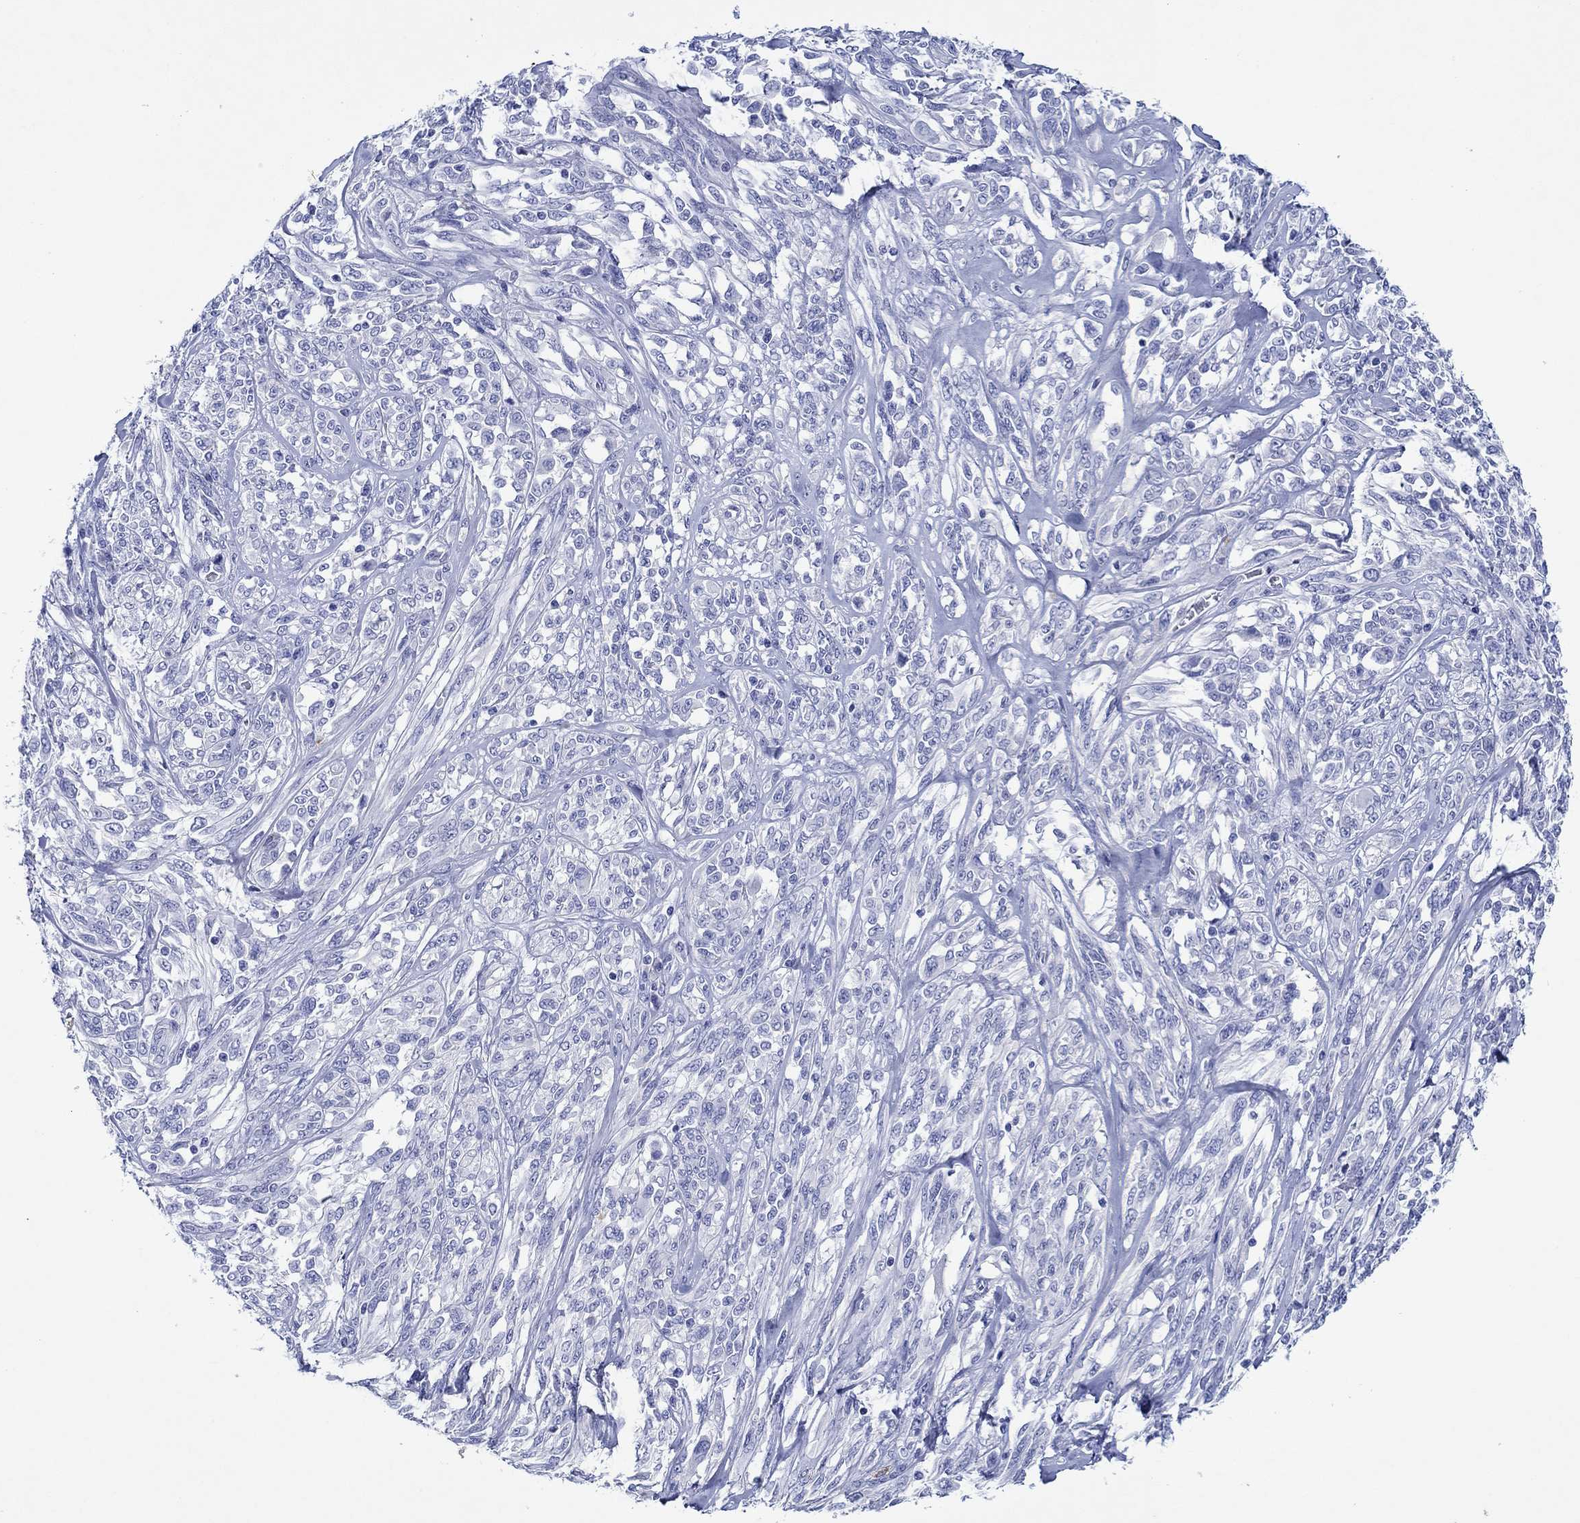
{"staining": {"intensity": "negative", "quantity": "none", "location": "none"}, "tissue": "melanoma", "cell_type": "Tumor cells", "image_type": "cancer", "snomed": [{"axis": "morphology", "description": "Malignant melanoma, NOS"}, {"axis": "topography", "description": "Skin"}], "caption": "Protein analysis of malignant melanoma demonstrates no significant staining in tumor cells.", "gene": "EPX", "patient": {"sex": "female", "age": 91}}